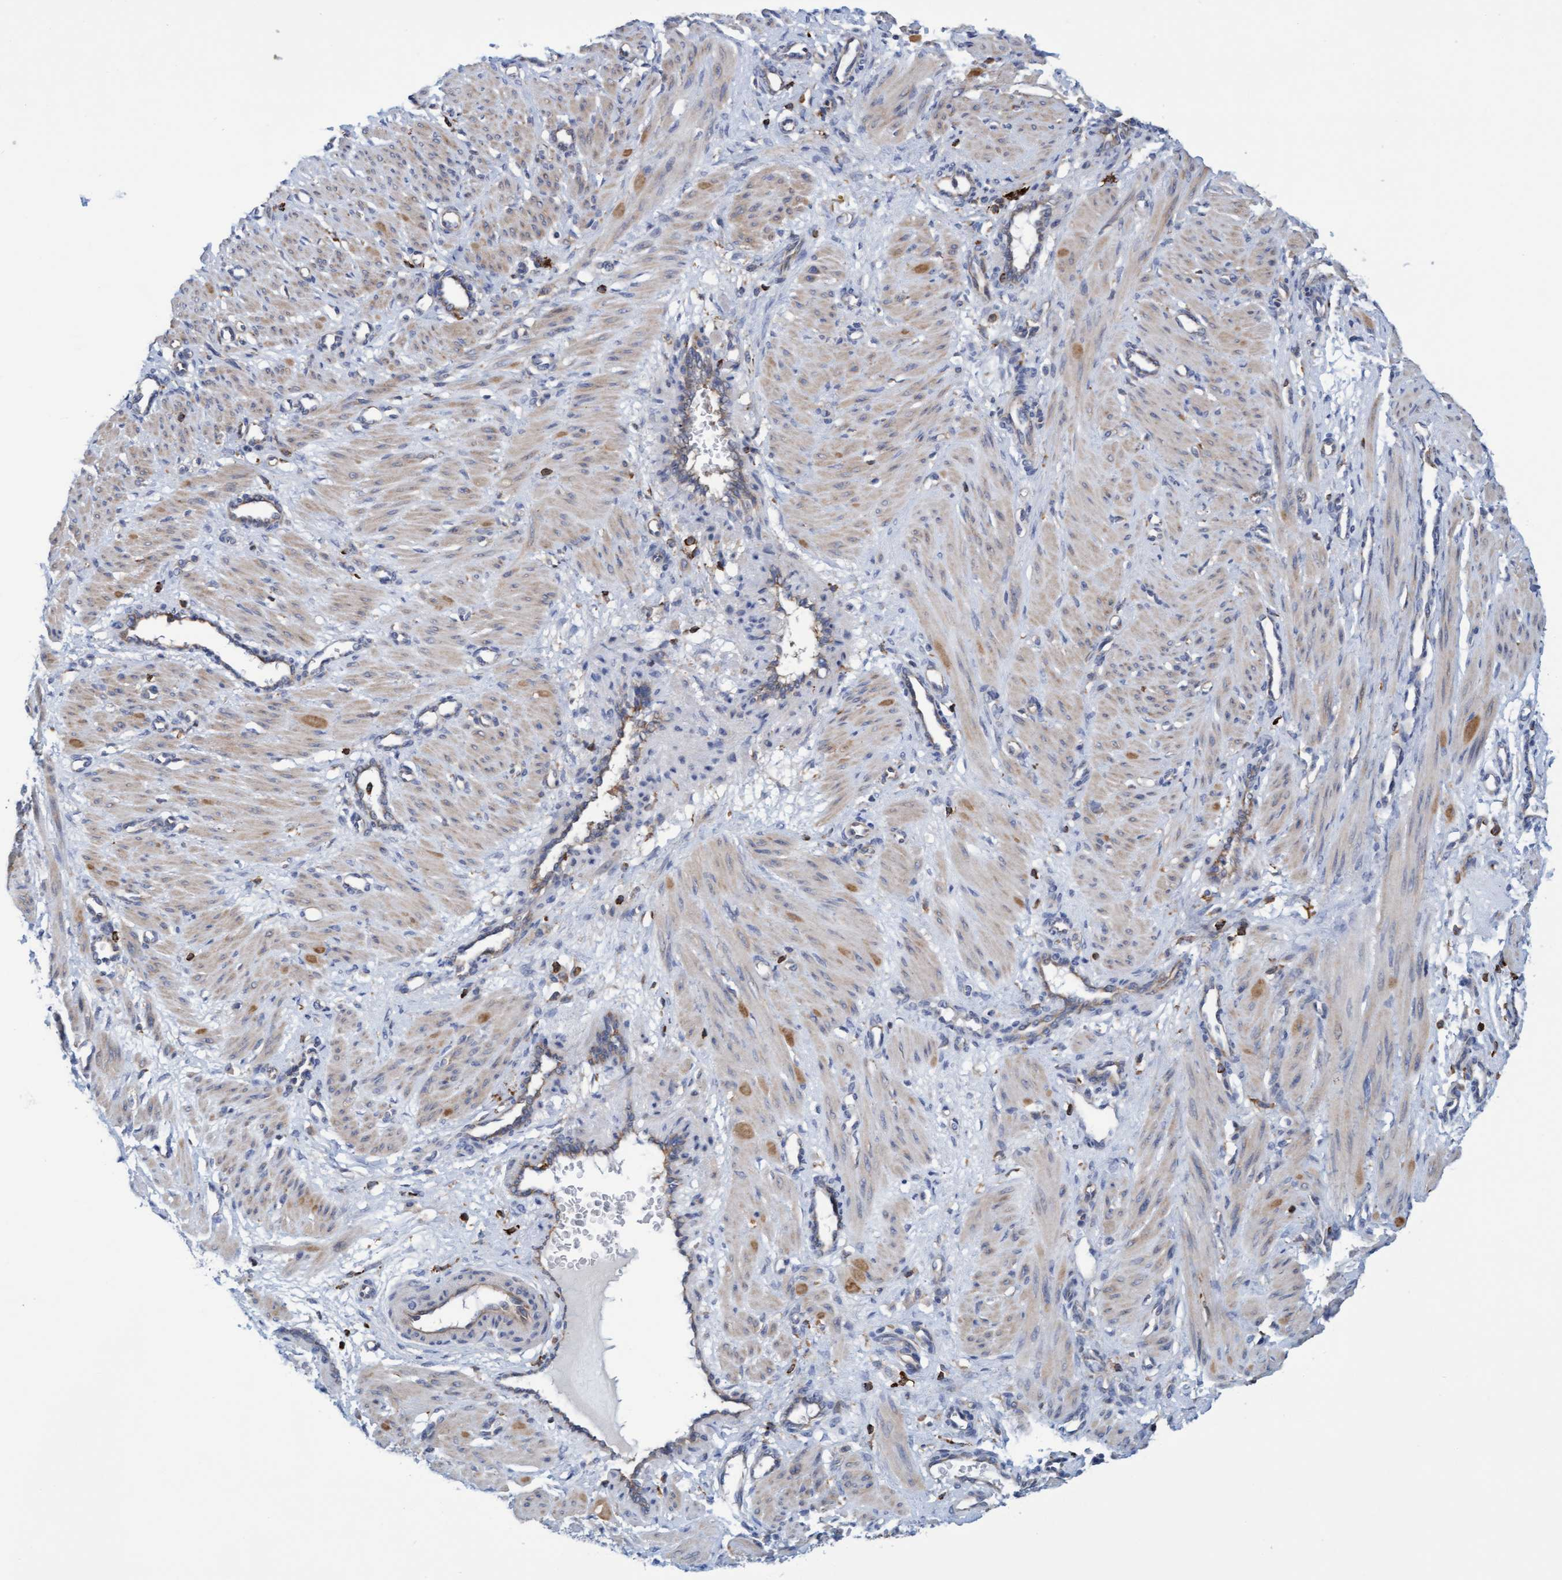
{"staining": {"intensity": "weak", "quantity": ">75%", "location": "cytoplasmic/membranous"}, "tissue": "smooth muscle", "cell_type": "Smooth muscle cells", "image_type": "normal", "snomed": [{"axis": "morphology", "description": "Normal tissue, NOS"}, {"axis": "topography", "description": "Endometrium"}], "caption": "Immunohistochemical staining of normal human smooth muscle displays weak cytoplasmic/membranous protein positivity in approximately >75% of smooth muscle cells.", "gene": "FNBP1", "patient": {"sex": "female", "age": 33}}